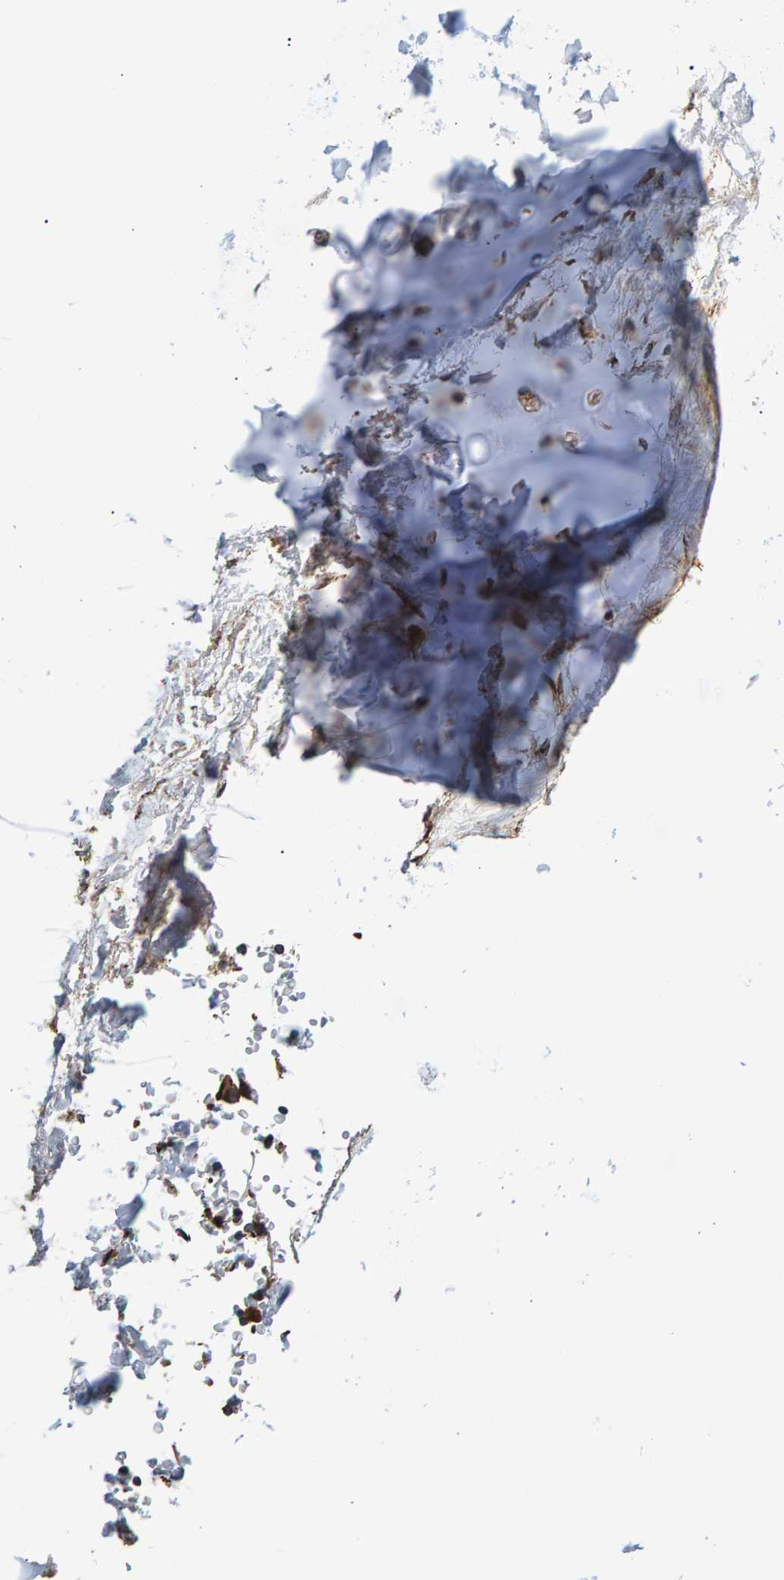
{"staining": {"intensity": "moderate", "quantity": ">75%", "location": "cytoplasmic/membranous"}, "tissue": "adipose tissue", "cell_type": "Adipocytes", "image_type": "normal", "snomed": [{"axis": "morphology", "description": "Normal tissue, NOS"}, {"axis": "topography", "description": "Cartilage tissue"}, {"axis": "topography", "description": "Lung"}], "caption": "Brown immunohistochemical staining in normal human adipose tissue demonstrates moderate cytoplasmic/membranous expression in about >75% of adipocytes. (Stains: DAB (3,3'-diaminobenzidine) in brown, nuclei in blue, Microscopy: brightfield microscopy at high magnification).", "gene": "FAM117A", "patient": {"sex": "female", "age": 77}}